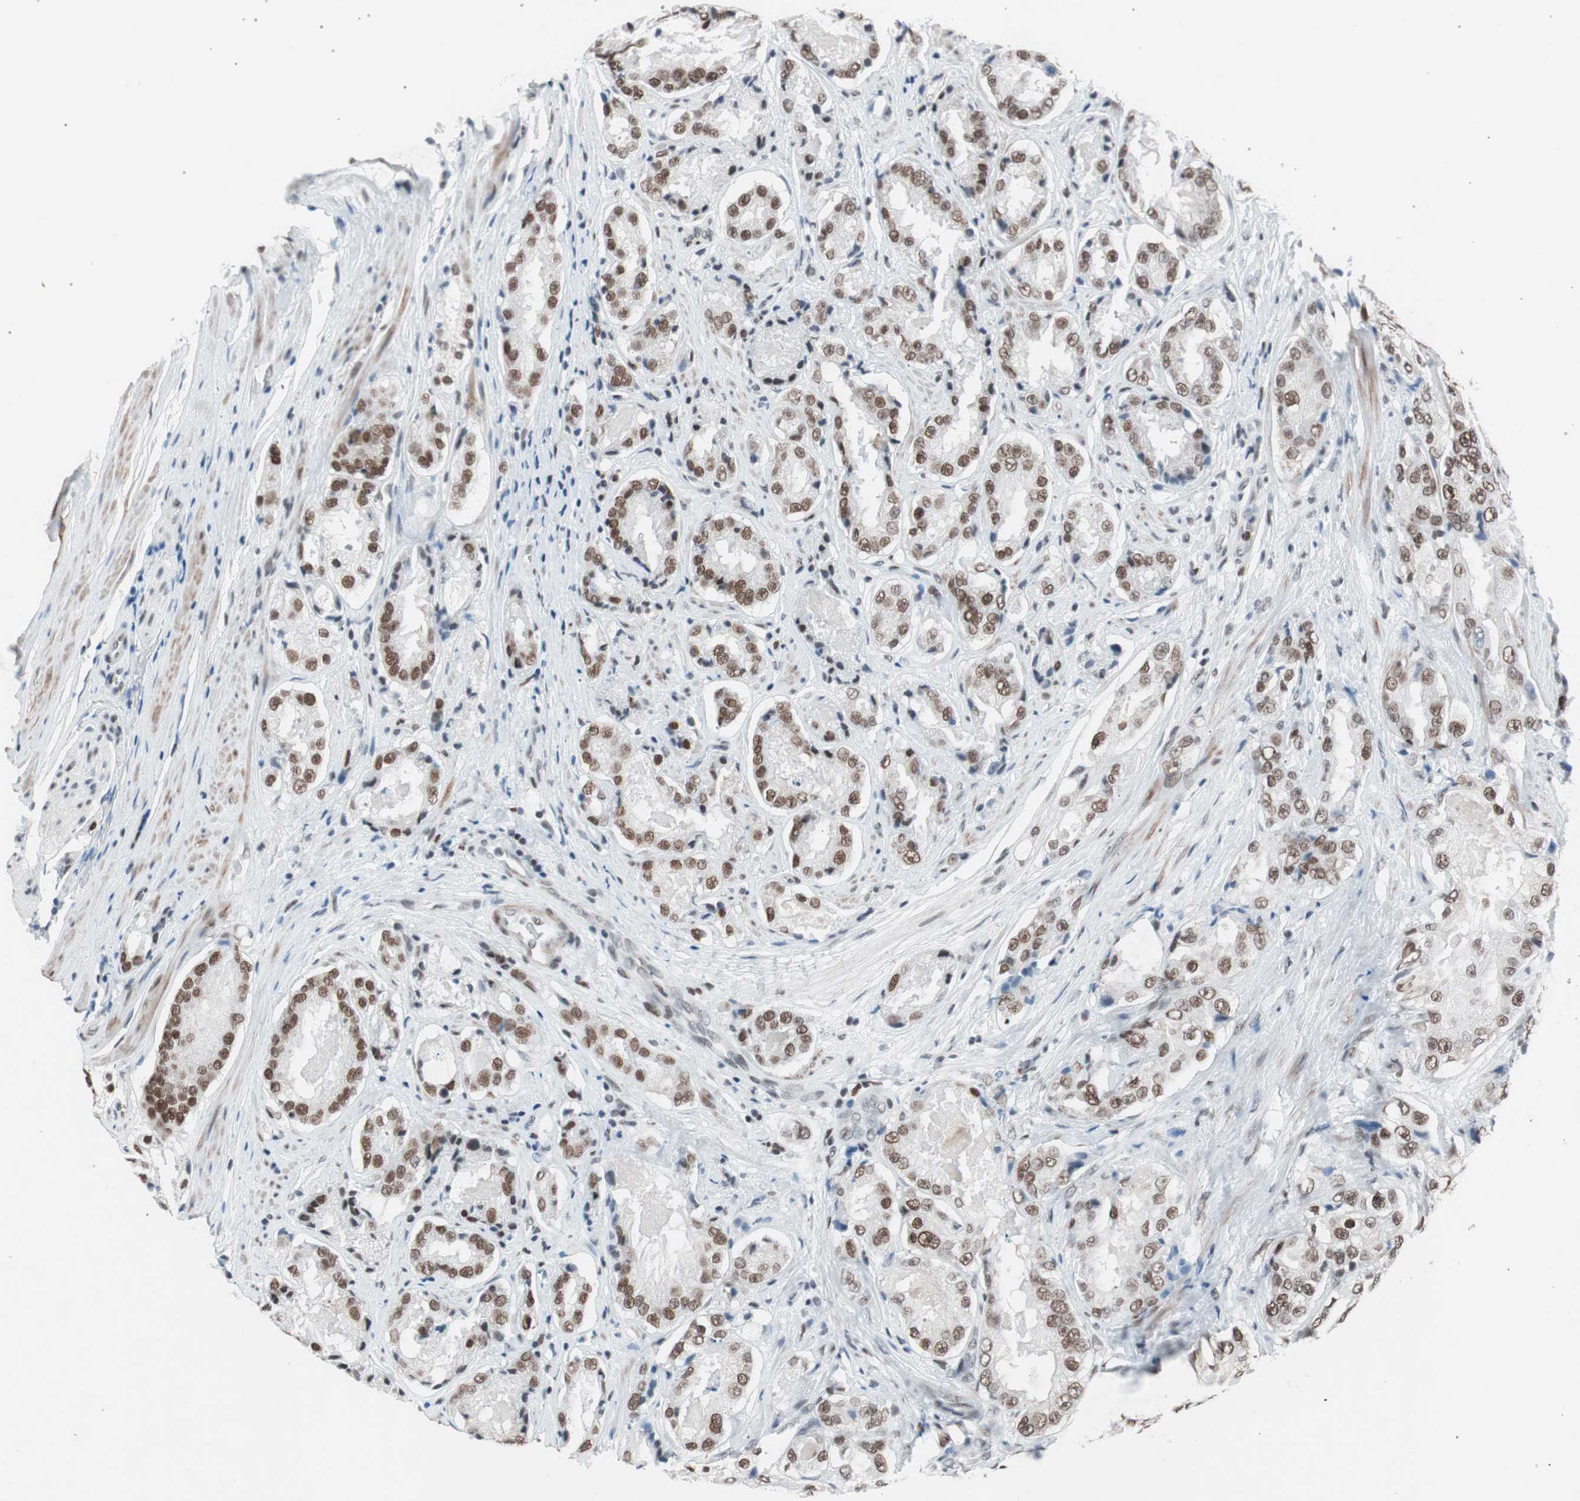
{"staining": {"intensity": "moderate", "quantity": ">75%", "location": "nuclear"}, "tissue": "prostate cancer", "cell_type": "Tumor cells", "image_type": "cancer", "snomed": [{"axis": "morphology", "description": "Adenocarcinoma, High grade"}, {"axis": "topography", "description": "Prostate"}], "caption": "Protein expression analysis of prostate cancer exhibits moderate nuclear staining in approximately >75% of tumor cells.", "gene": "ARID1A", "patient": {"sex": "male", "age": 73}}